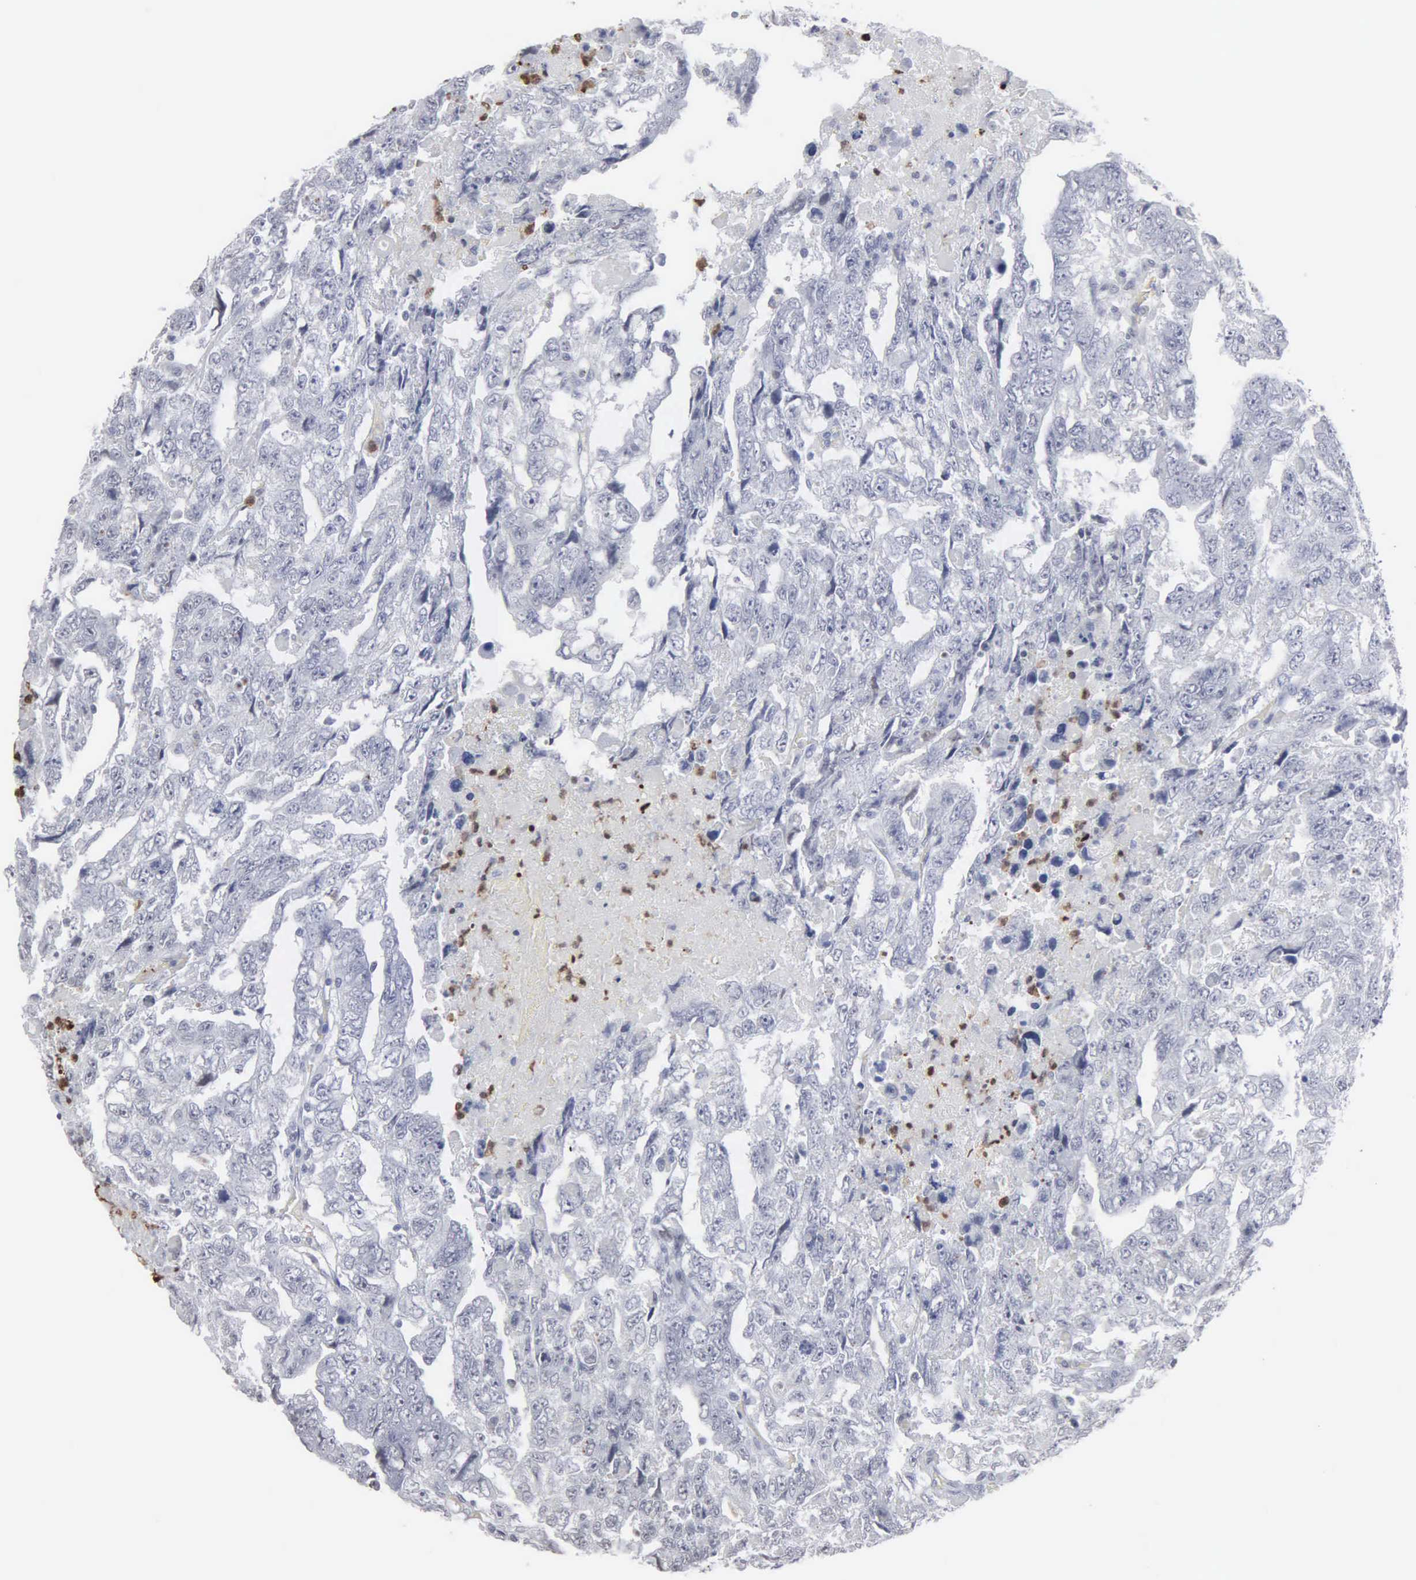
{"staining": {"intensity": "negative", "quantity": "none", "location": "none"}, "tissue": "testis cancer", "cell_type": "Tumor cells", "image_type": "cancer", "snomed": [{"axis": "morphology", "description": "Carcinoma, Embryonal, NOS"}, {"axis": "topography", "description": "Testis"}], "caption": "The immunohistochemistry (IHC) photomicrograph has no significant expression in tumor cells of testis cancer tissue. The staining is performed using DAB (3,3'-diaminobenzidine) brown chromogen with nuclei counter-stained in using hematoxylin.", "gene": "SPIN3", "patient": {"sex": "male", "age": 36}}